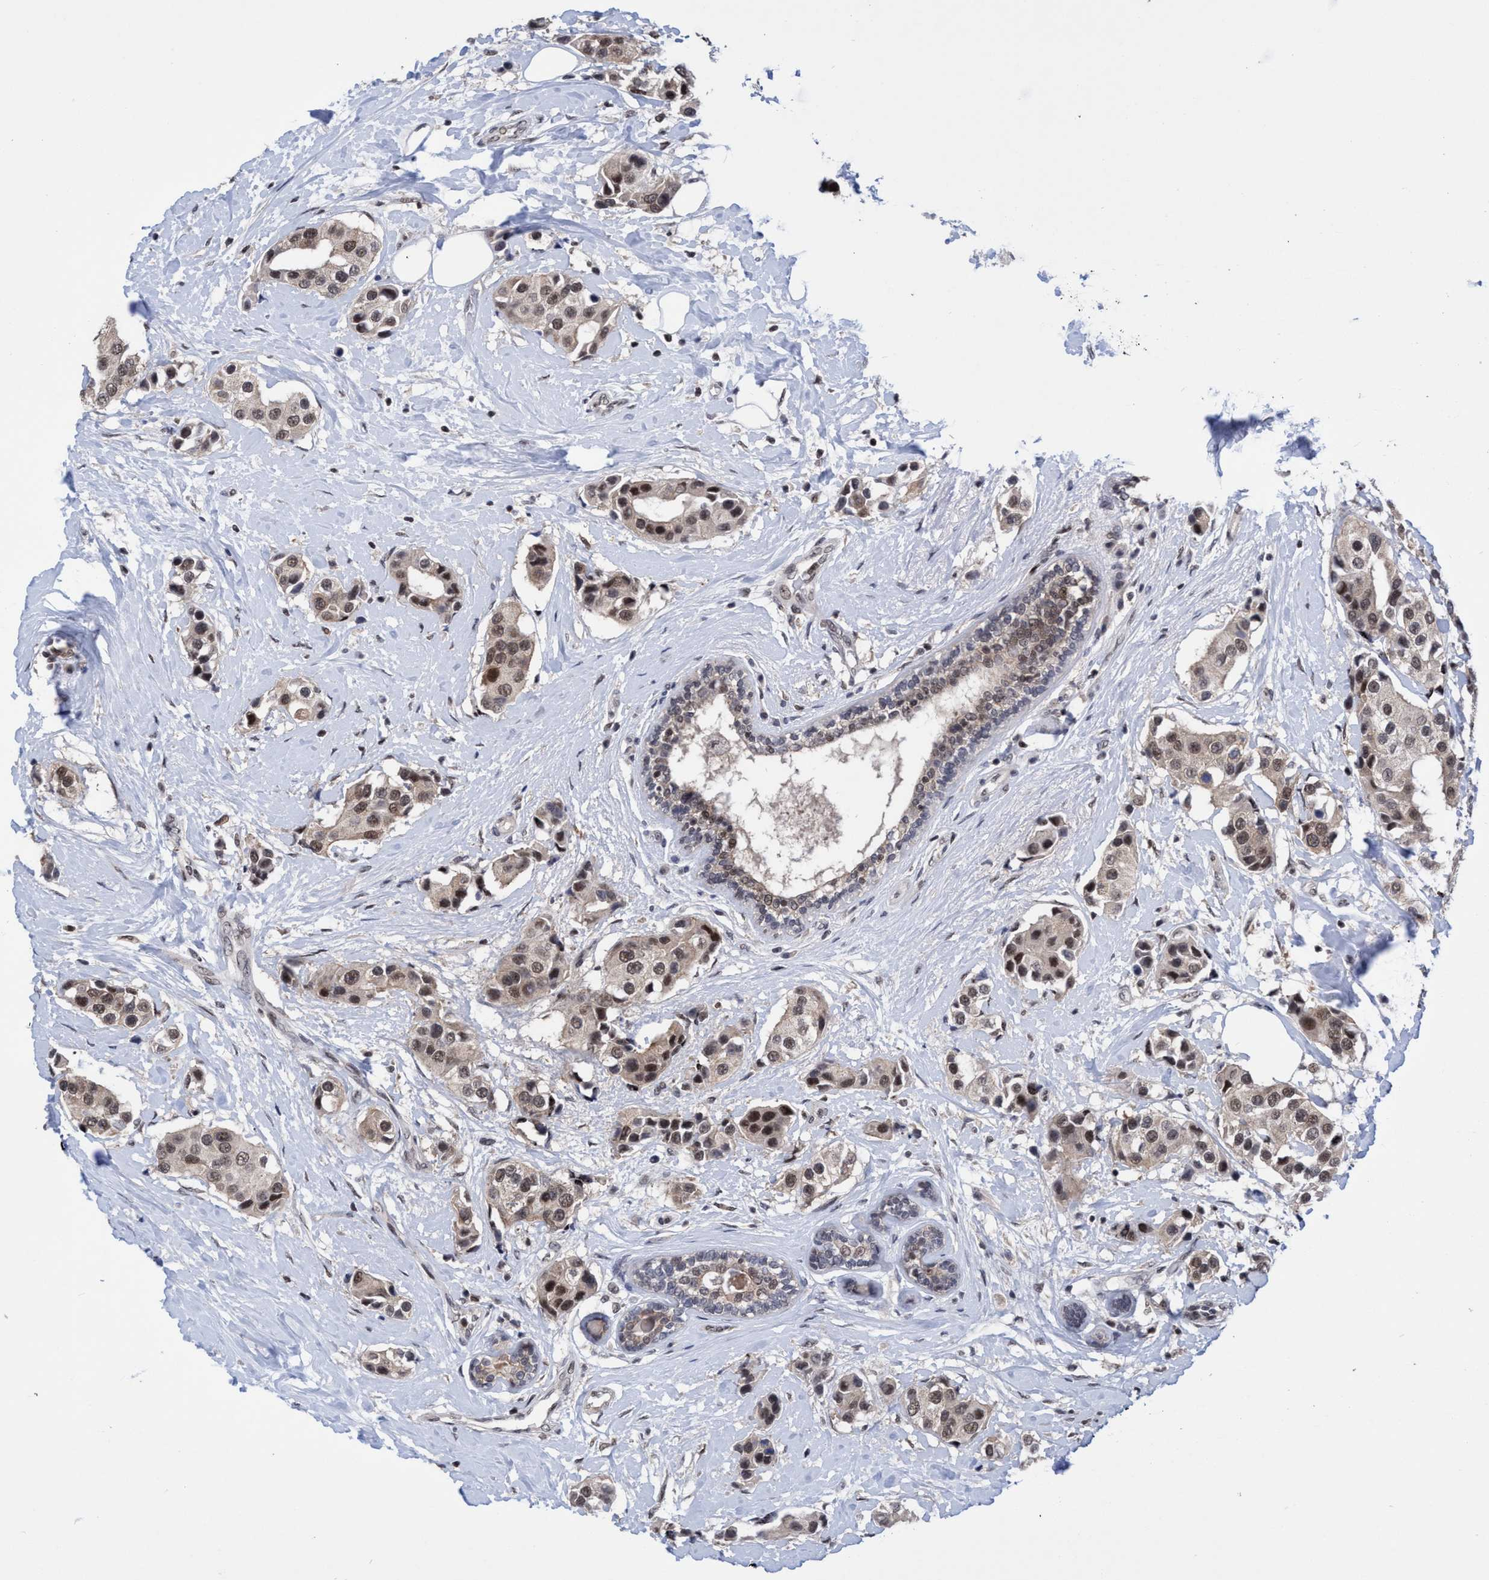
{"staining": {"intensity": "moderate", "quantity": ">75%", "location": "nuclear"}, "tissue": "breast cancer", "cell_type": "Tumor cells", "image_type": "cancer", "snomed": [{"axis": "morphology", "description": "Normal tissue, NOS"}, {"axis": "morphology", "description": "Duct carcinoma"}, {"axis": "topography", "description": "Breast"}], "caption": "Breast cancer (invasive ductal carcinoma) stained with IHC exhibits moderate nuclear positivity in approximately >75% of tumor cells.", "gene": "C9orf78", "patient": {"sex": "female", "age": 39}}